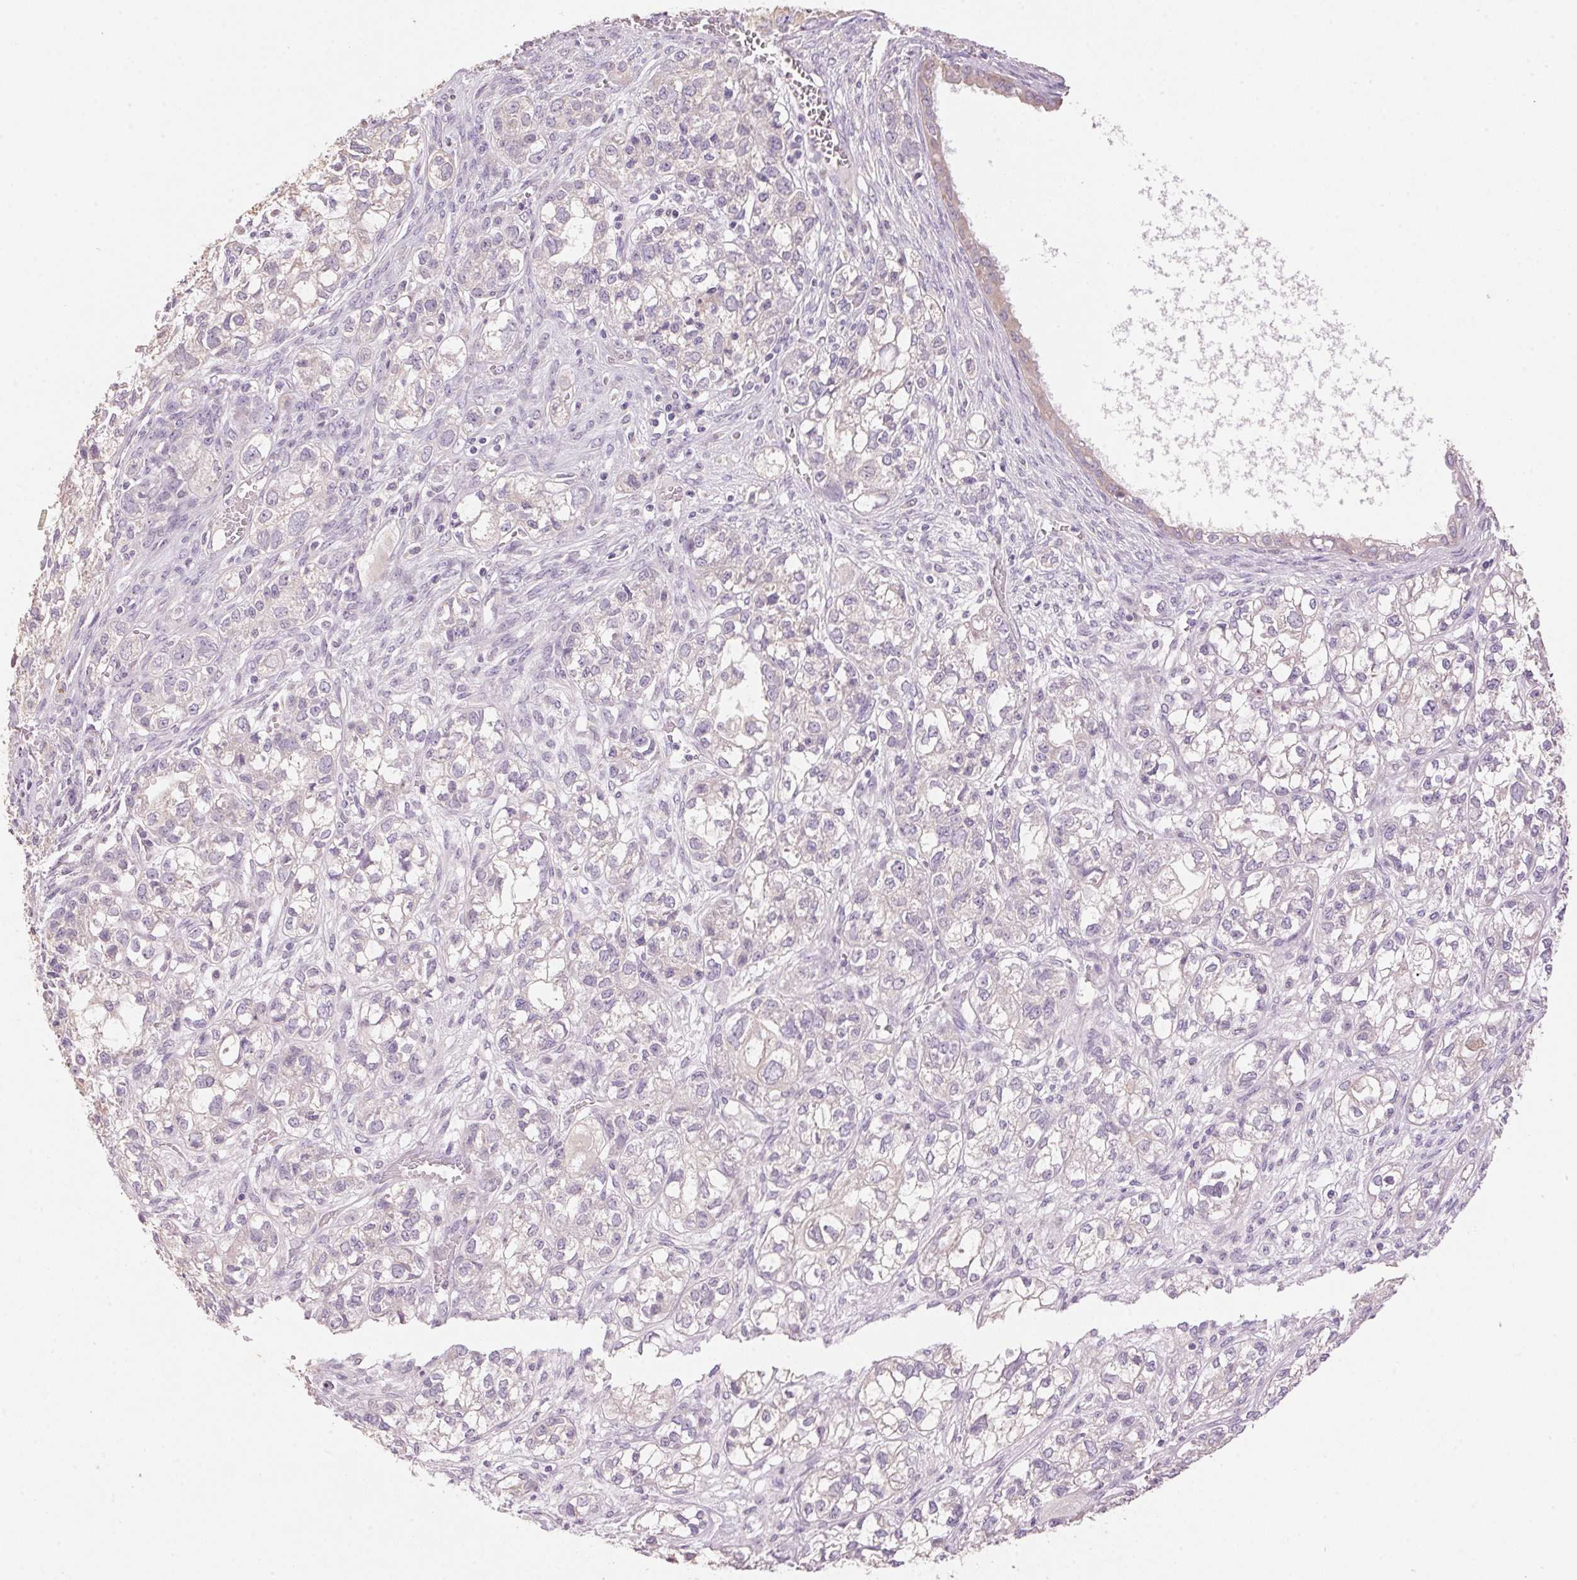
{"staining": {"intensity": "negative", "quantity": "none", "location": "none"}, "tissue": "ovarian cancer", "cell_type": "Tumor cells", "image_type": "cancer", "snomed": [{"axis": "morphology", "description": "Carcinoma, endometroid"}, {"axis": "topography", "description": "Ovary"}], "caption": "Endometroid carcinoma (ovarian) was stained to show a protein in brown. There is no significant expression in tumor cells.", "gene": "LYZL6", "patient": {"sex": "female", "age": 64}}